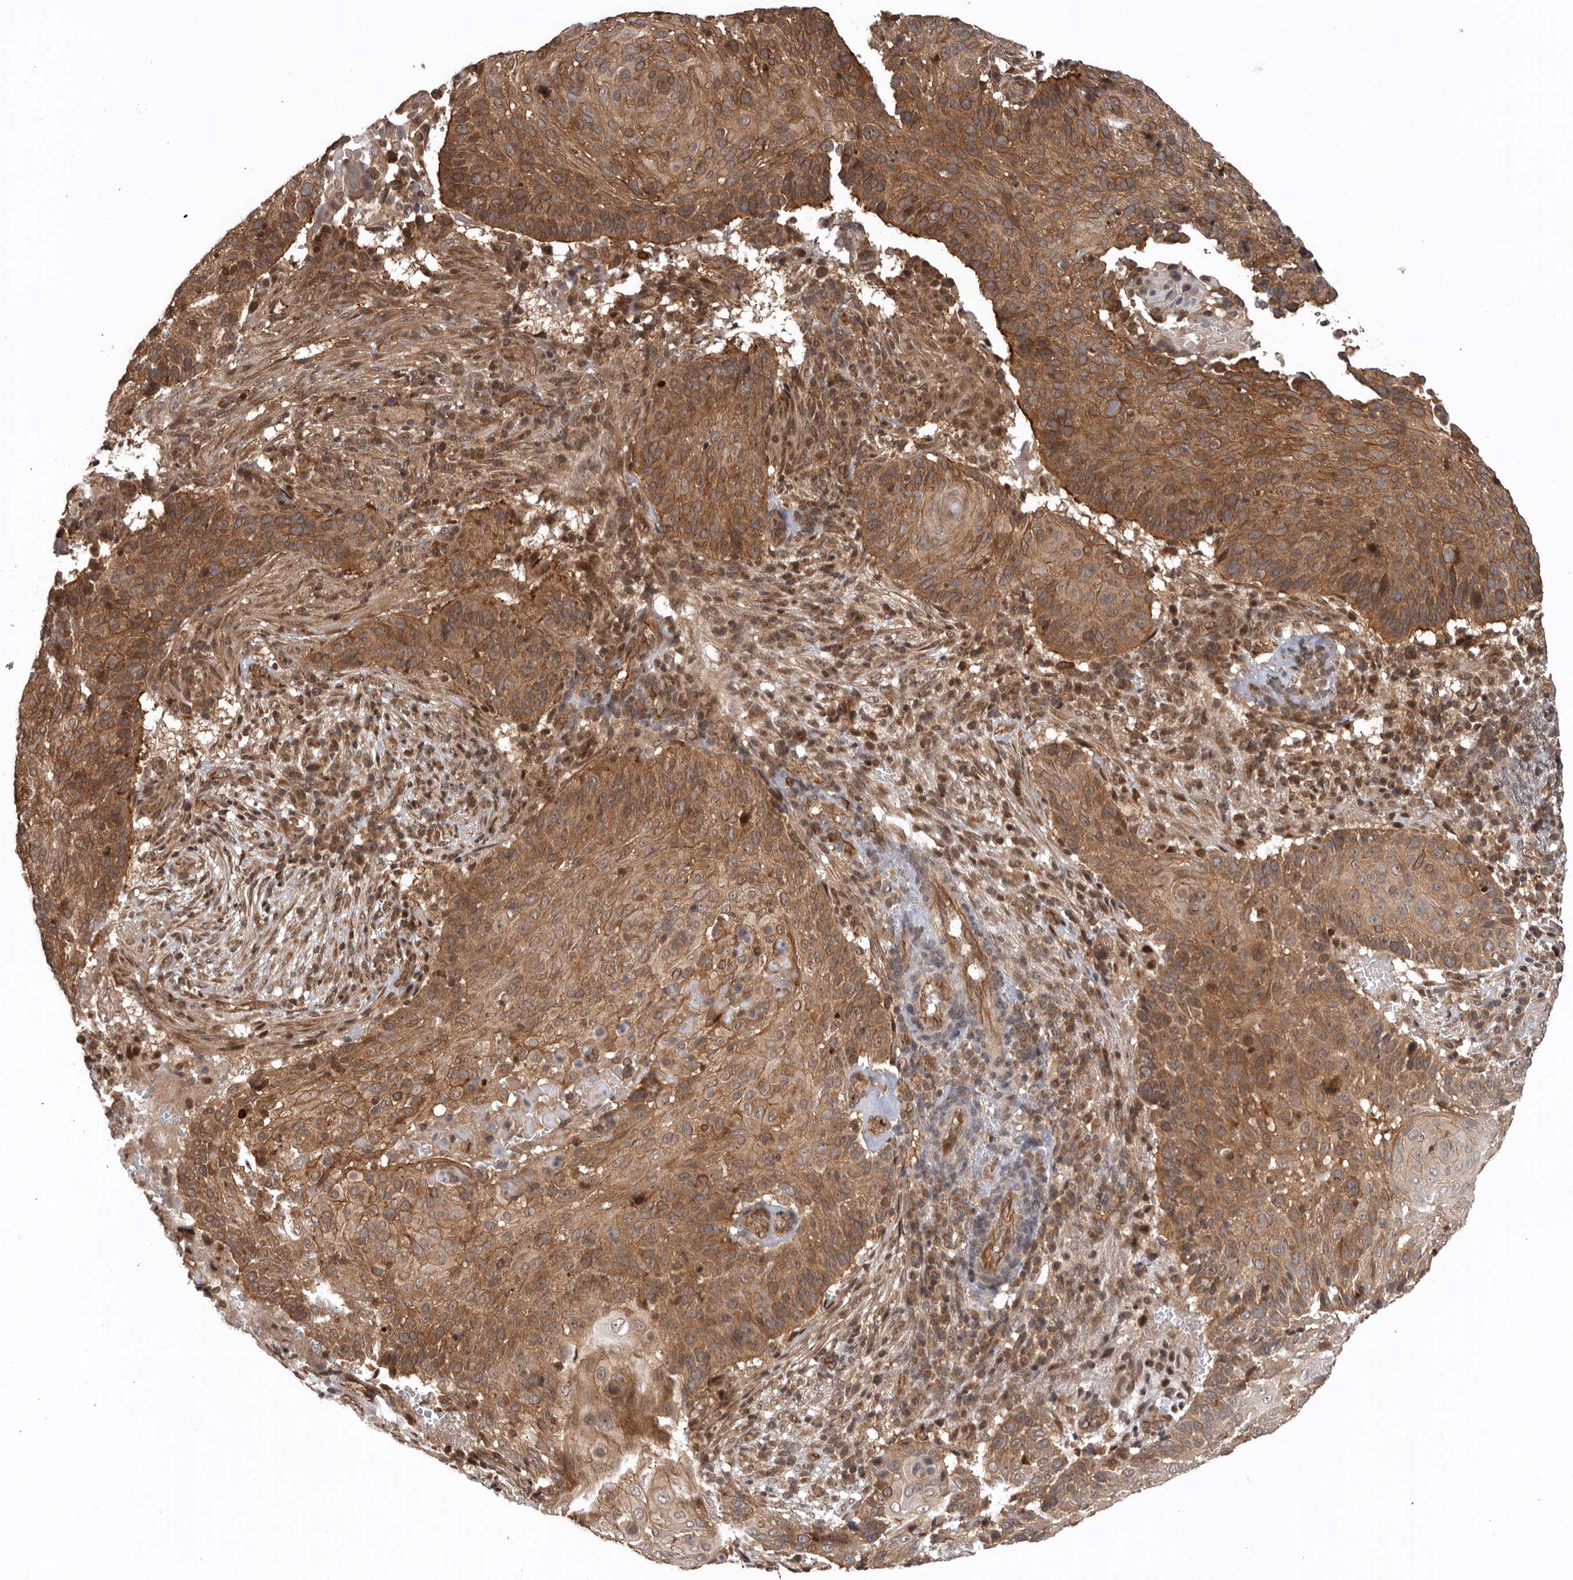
{"staining": {"intensity": "moderate", "quantity": ">75%", "location": "cytoplasmic/membranous,nuclear"}, "tissue": "cervical cancer", "cell_type": "Tumor cells", "image_type": "cancer", "snomed": [{"axis": "morphology", "description": "Squamous cell carcinoma, NOS"}, {"axis": "topography", "description": "Cervix"}], "caption": "Cervical cancer stained with a brown dye demonstrates moderate cytoplasmic/membranous and nuclear positive expression in about >75% of tumor cells.", "gene": "DHDDS", "patient": {"sex": "female", "age": 74}}